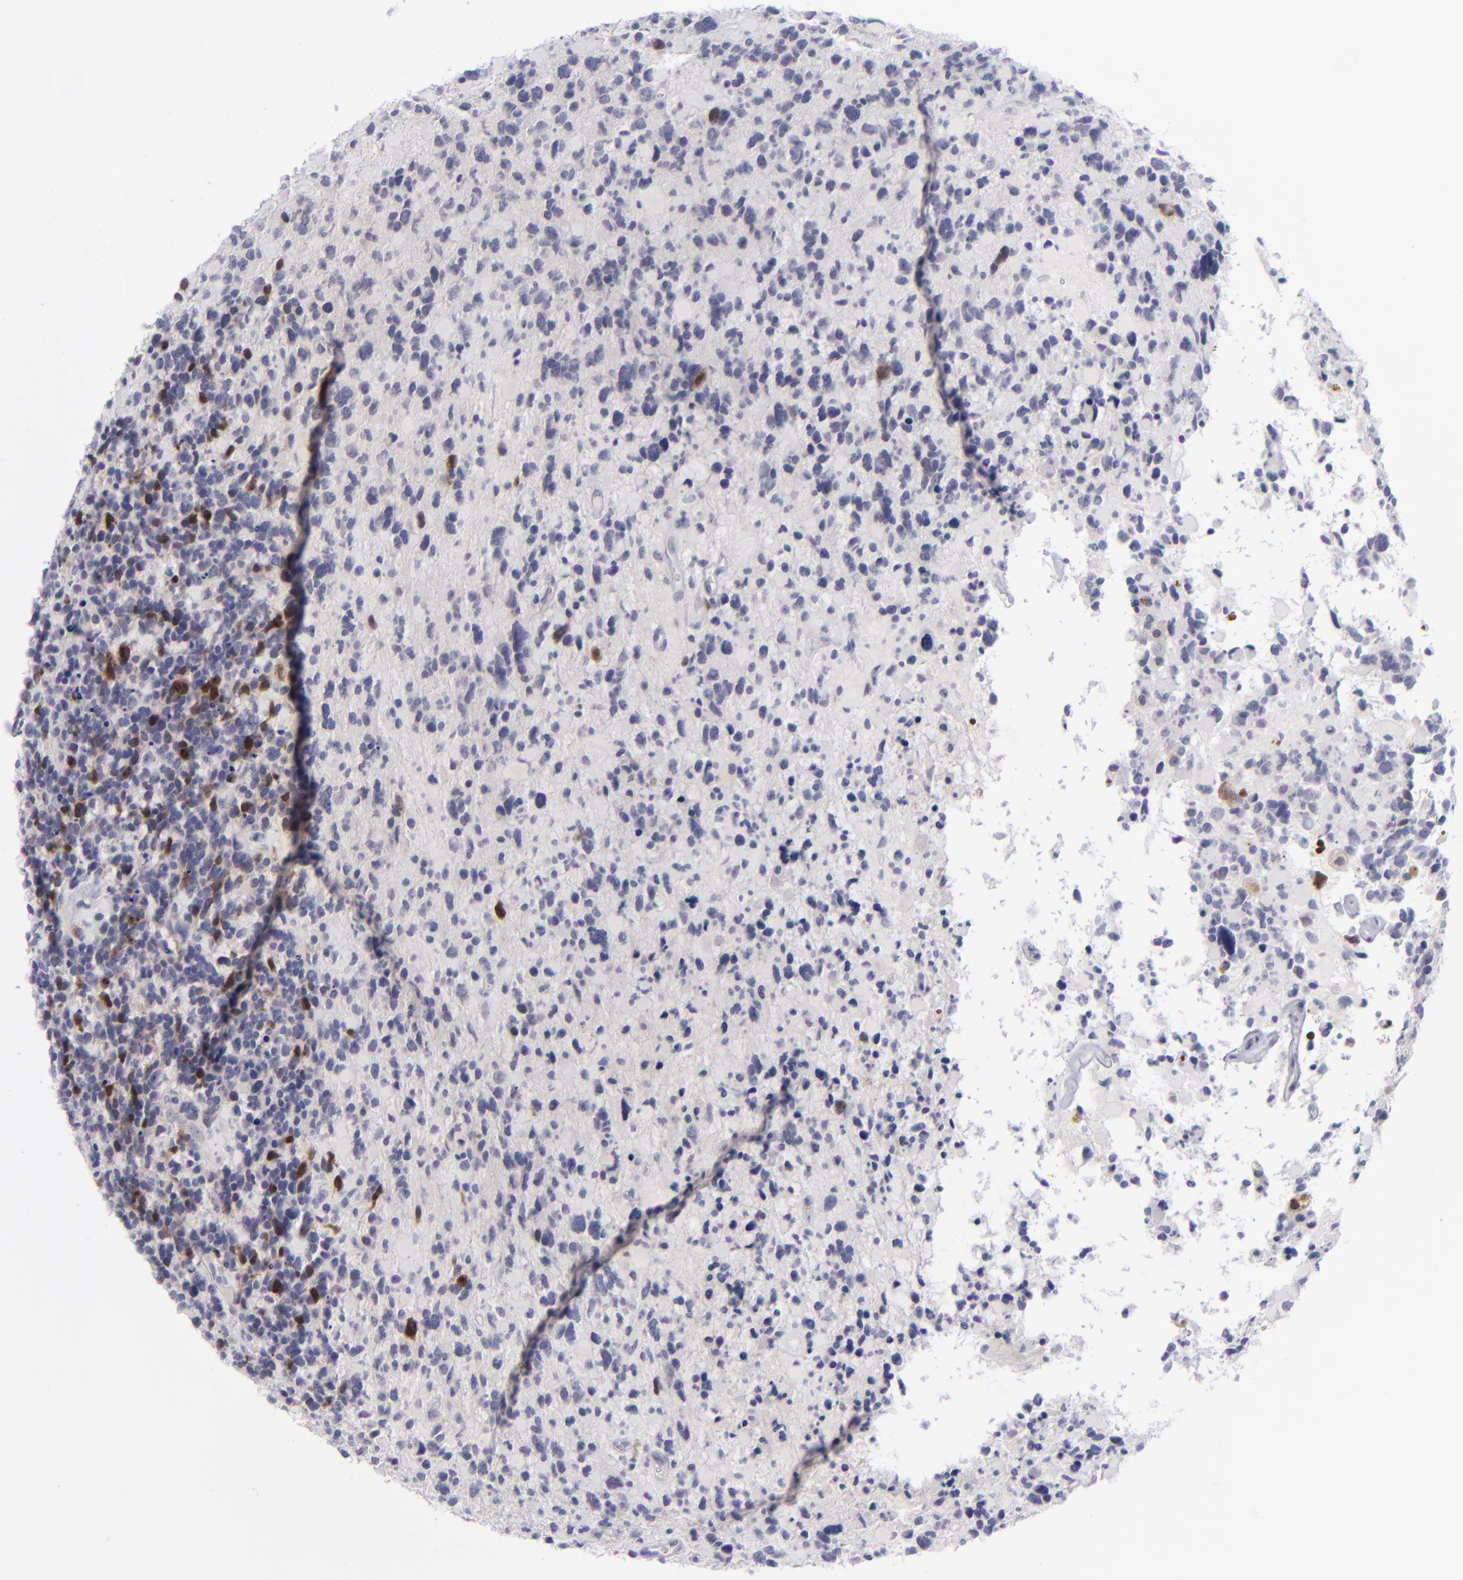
{"staining": {"intensity": "moderate", "quantity": "<25%", "location": "cytoplasmic/membranous,nuclear"}, "tissue": "glioma", "cell_type": "Tumor cells", "image_type": "cancer", "snomed": [{"axis": "morphology", "description": "Glioma, malignant, High grade"}, {"axis": "topography", "description": "Brain"}], "caption": "This is an image of immunohistochemistry (IHC) staining of glioma, which shows moderate expression in the cytoplasmic/membranous and nuclear of tumor cells.", "gene": "AURKA", "patient": {"sex": "female", "age": 37}}